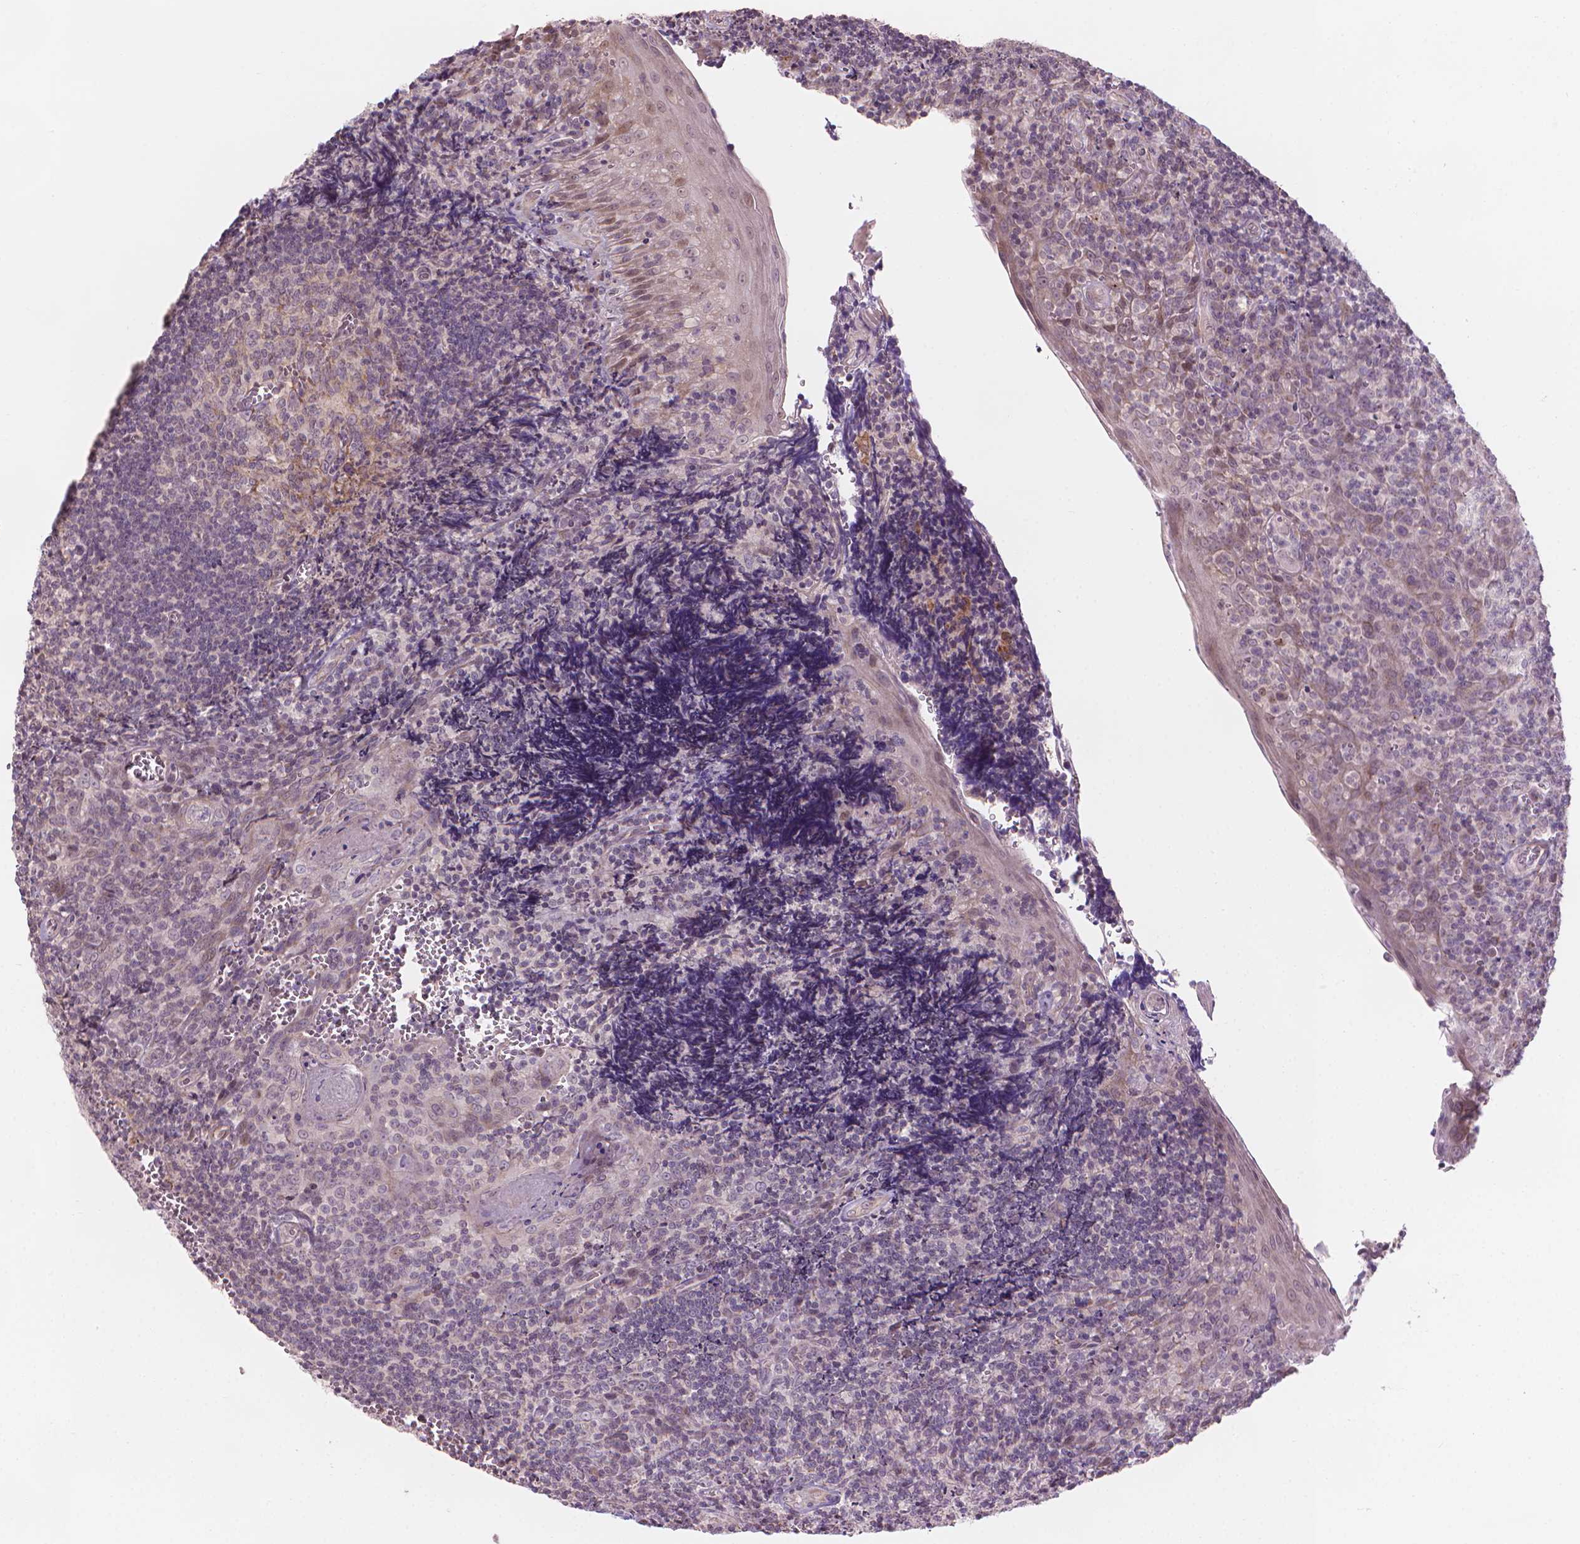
{"staining": {"intensity": "negative", "quantity": "none", "location": "none"}, "tissue": "tonsil", "cell_type": "Germinal center cells", "image_type": "normal", "snomed": [{"axis": "morphology", "description": "Normal tissue, NOS"}, {"axis": "morphology", "description": "Inflammation, NOS"}, {"axis": "topography", "description": "Tonsil"}], "caption": "Tonsil stained for a protein using immunohistochemistry (IHC) reveals no staining germinal center cells.", "gene": "IFFO1", "patient": {"sex": "female", "age": 31}}